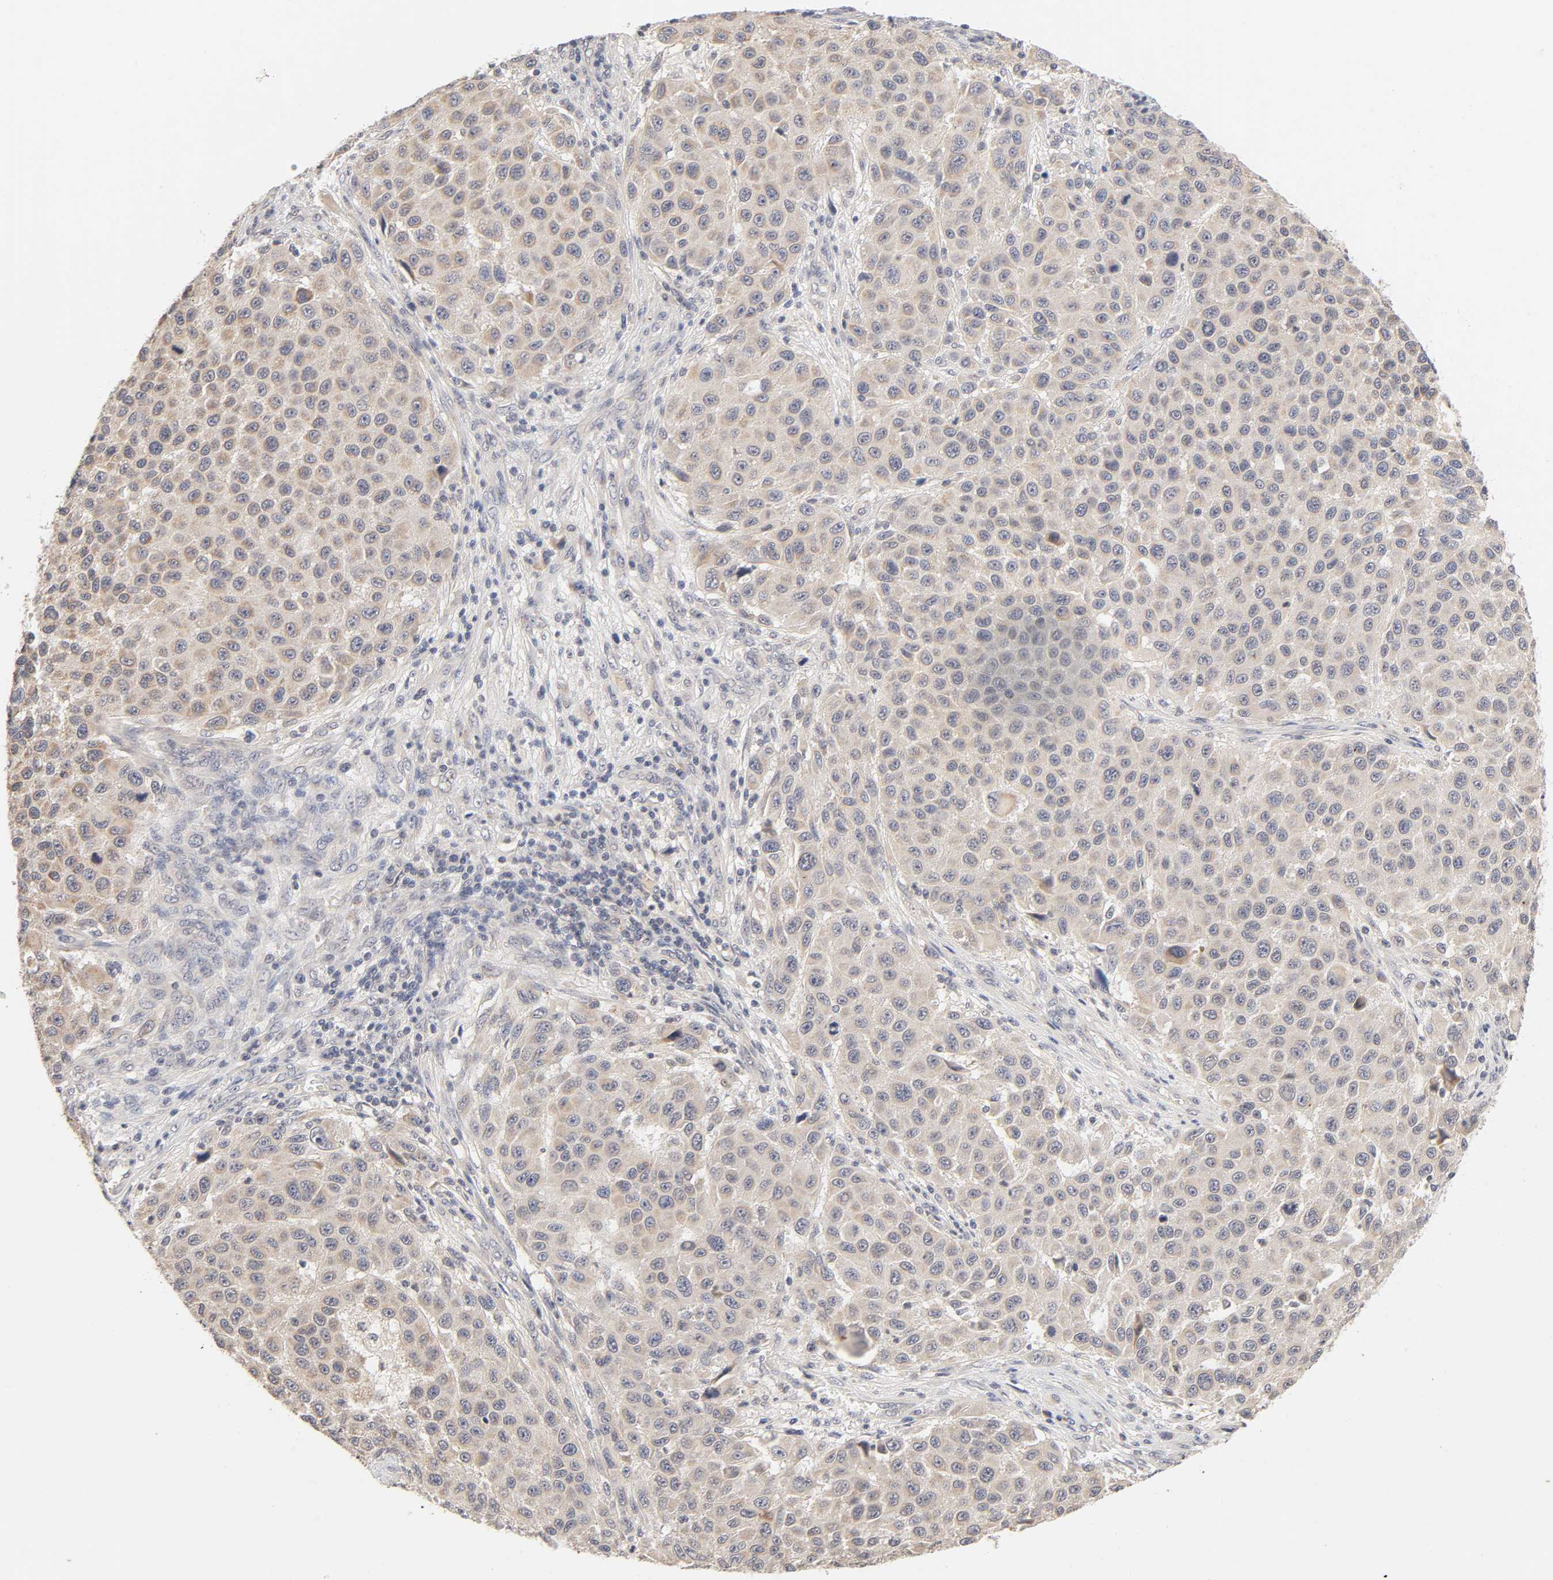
{"staining": {"intensity": "weak", "quantity": ">75%", "location": "cytoplasmic/membranous"}, "tissue": "melanoma", "cell_type": "Tumor cells", "image_type": "cancer", "snomed": [{"axis": "morphology", "description": "Malignant melanoma, Metastatic site"}, {"axis": "topography", "description": "Lymph node"}], "caption": "Protein expression analysis of human malignant melanoma (metastatic site) reveals weak cytoplasmic/membranous expression in about >75% of tumor cells.", "gene": "CXADR", "patient": {"sex": "male", "age": 61}}